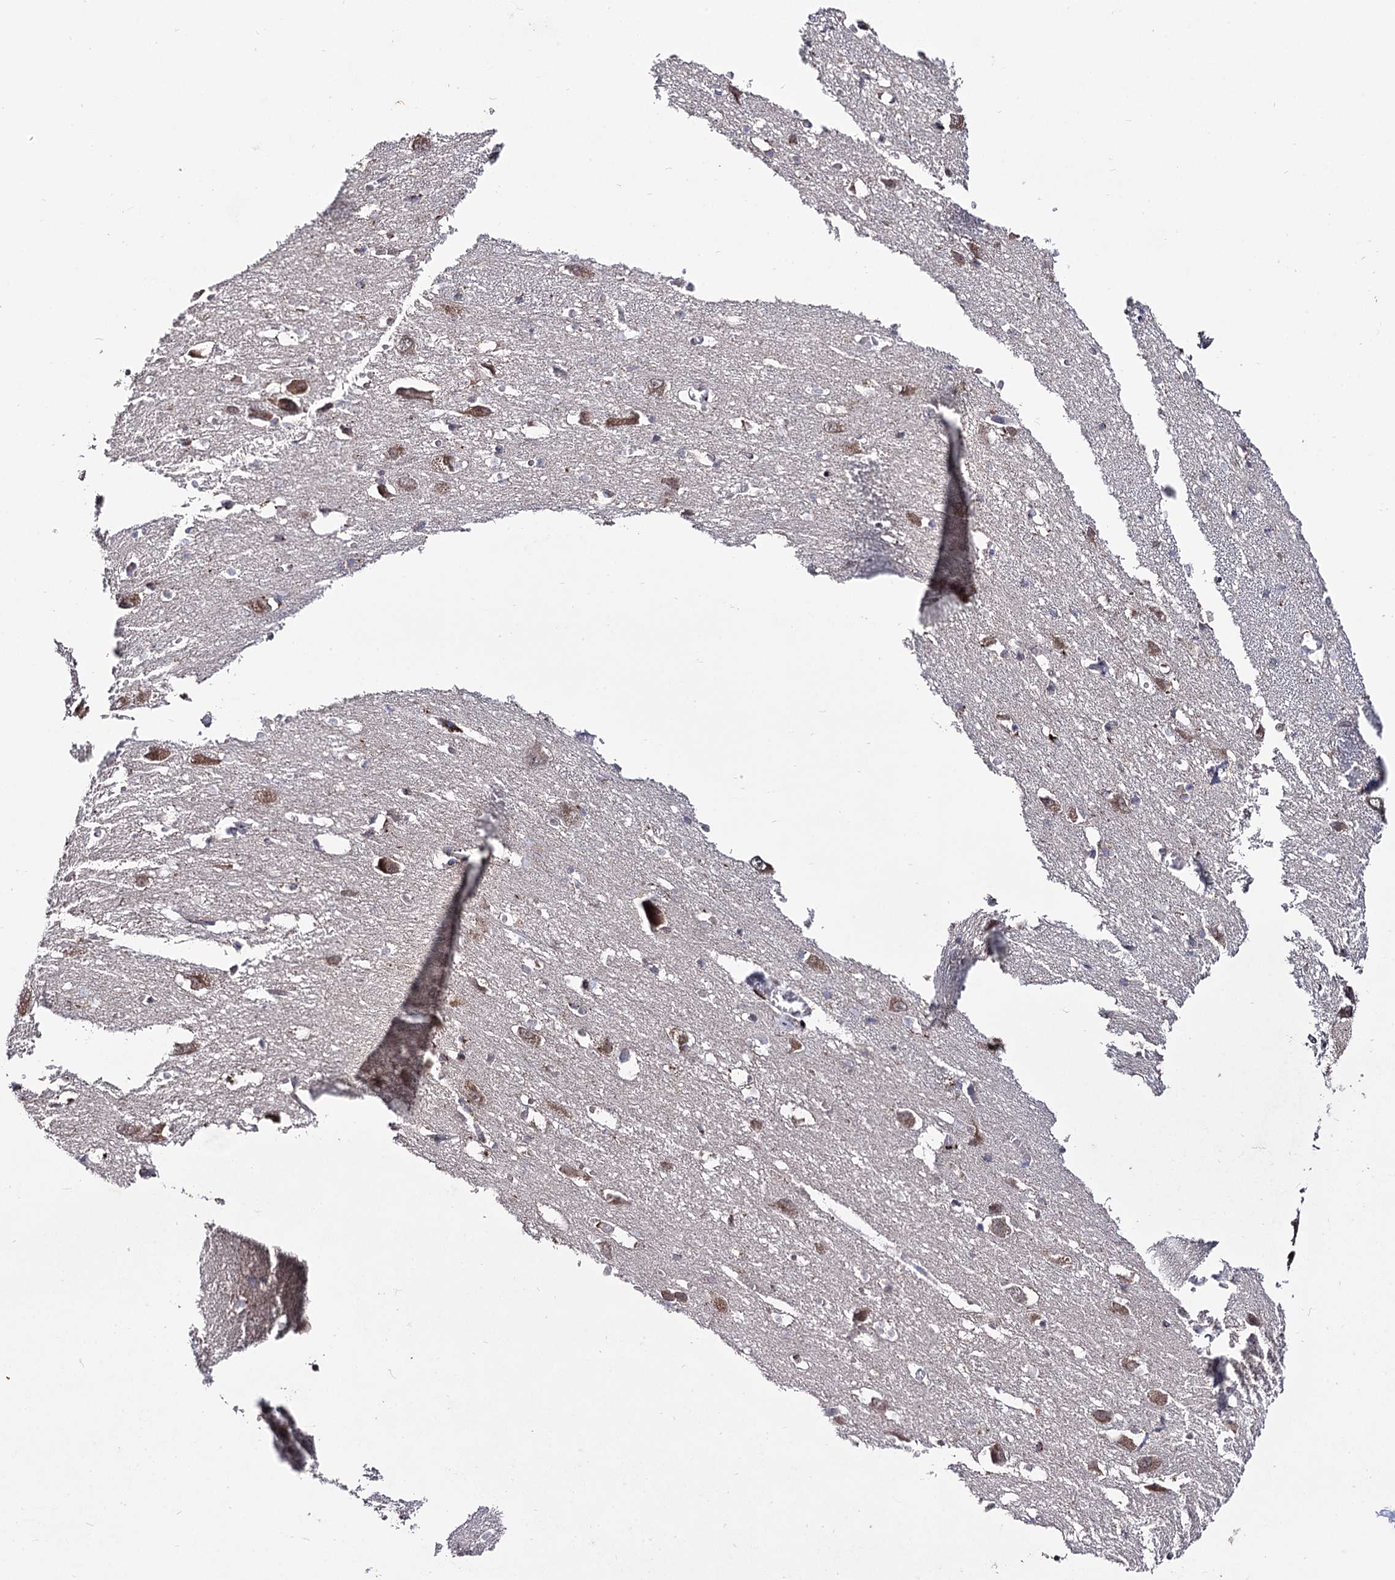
{"staining": {"intensity": "negative", "quantity": "none", "location": "none"}, "tissue": "caudate", "cell_type": "Glial cells", "image_type": "normal", "snomed": [{"axis": "morphology", "description": "Normal tissue, NOS"}, {"axis": "topography", "description": "Lateral ventricle wall"}], "caption": "Image shows no significant protein expression in glial cells of normal caudate.", "gene": "MICAL2", "patient": {"sex": "male", "age": 37}}